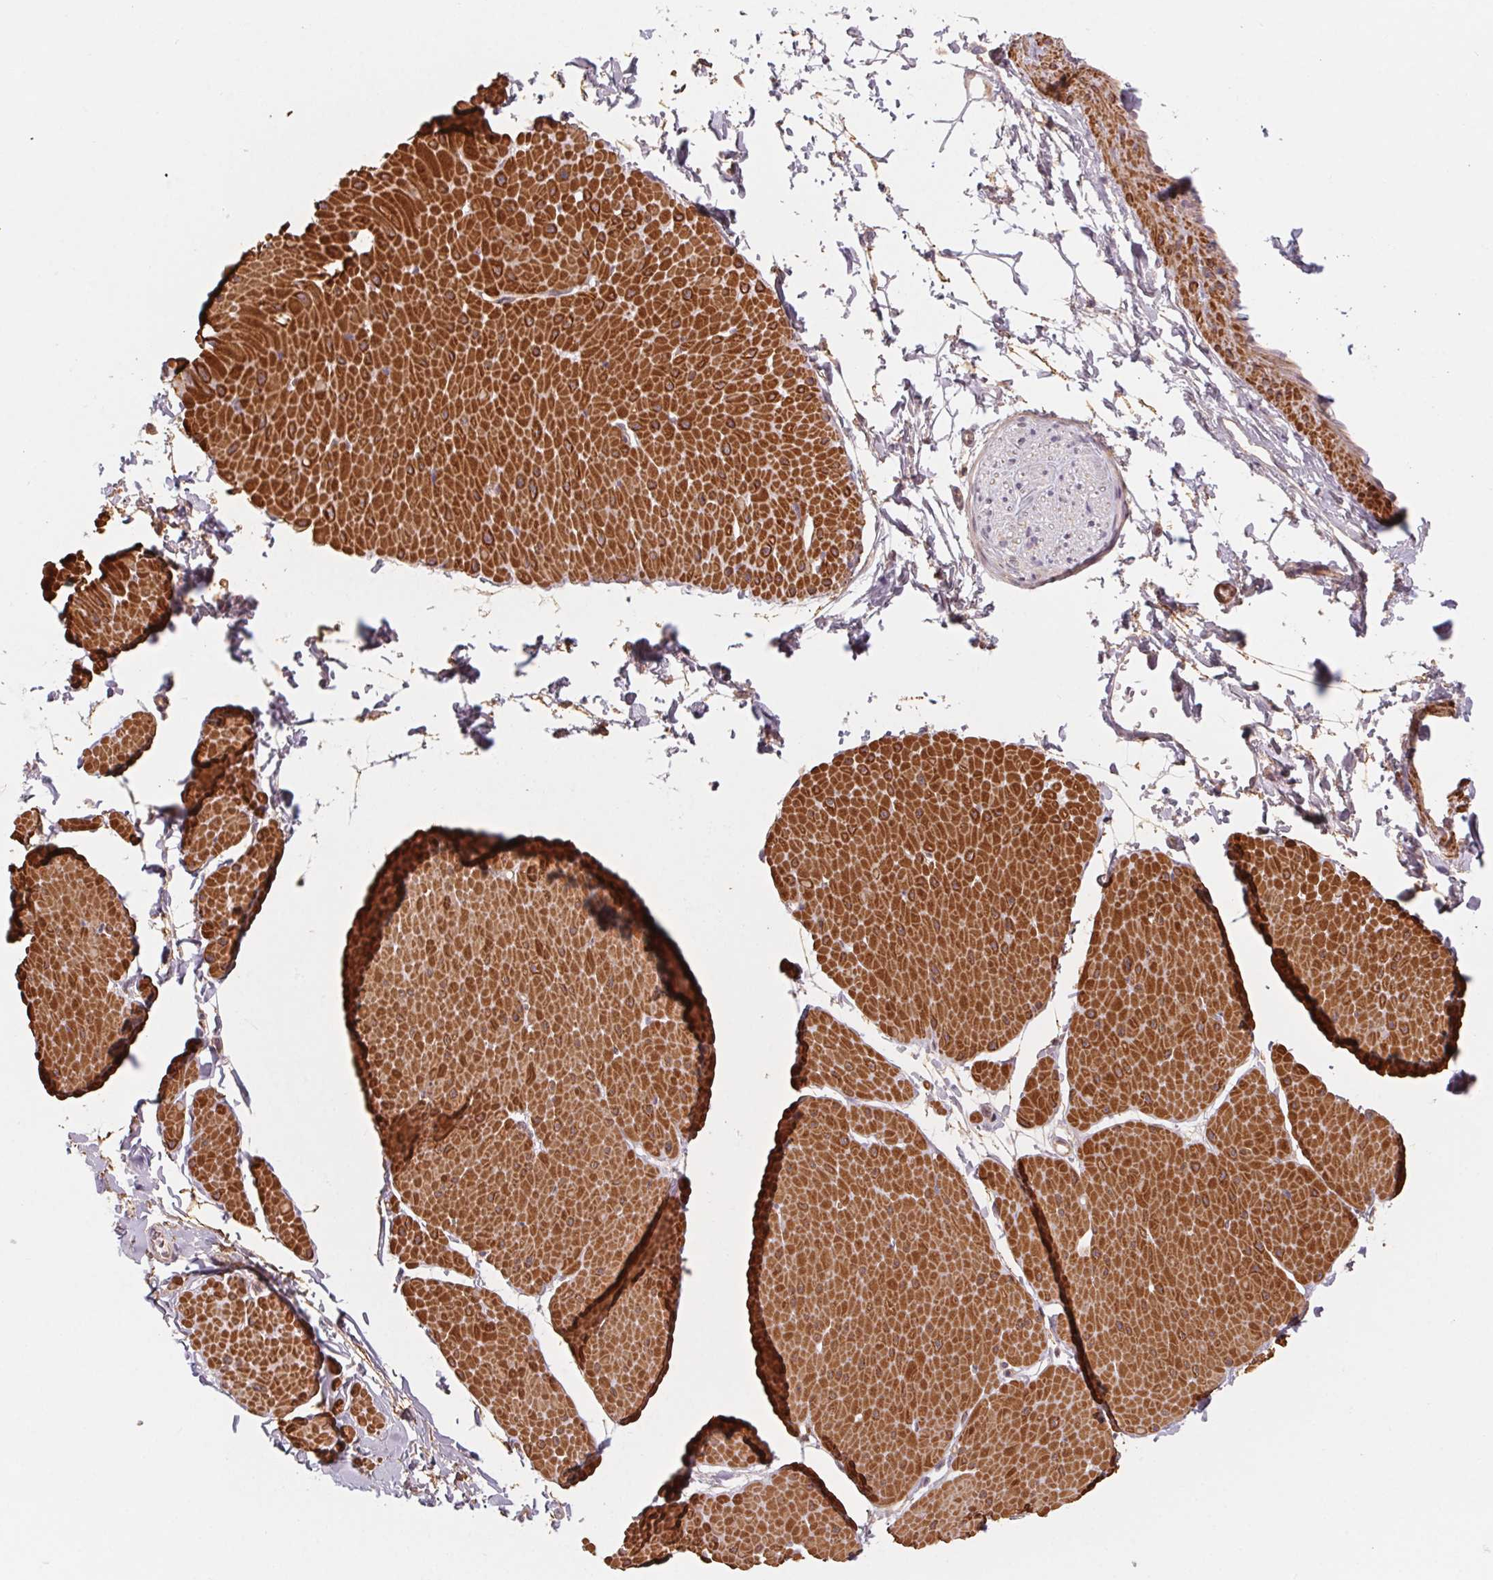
{"staining": {"intensity": "weak", "quantity": "<25%", "location": "cytoplasmic/membranous"}, "tissue": "adipose tissue", "cell_type": "Adipocytes", "image_type": "normal", "snomed": [{"axis": "morphology", "description": "Normal tissue, NOS"}, {"axis": "topography", "description": "Smooth muscle"}, {"axis": "topography", "description": "Peripheral nerve tissue"}], "caption": "Immunohistochemistry of unremarkable human adipose tissue reveals no positivity in adipocytes. Brightfield microscopy of immunohistochemistry stained with DAB (3,3'-diaminobenzidine) (brown) and hematoxylin (blue), captured at high magnification.", "gene": "CCDC112", "patient": {"sex": "male", "age": 58}}